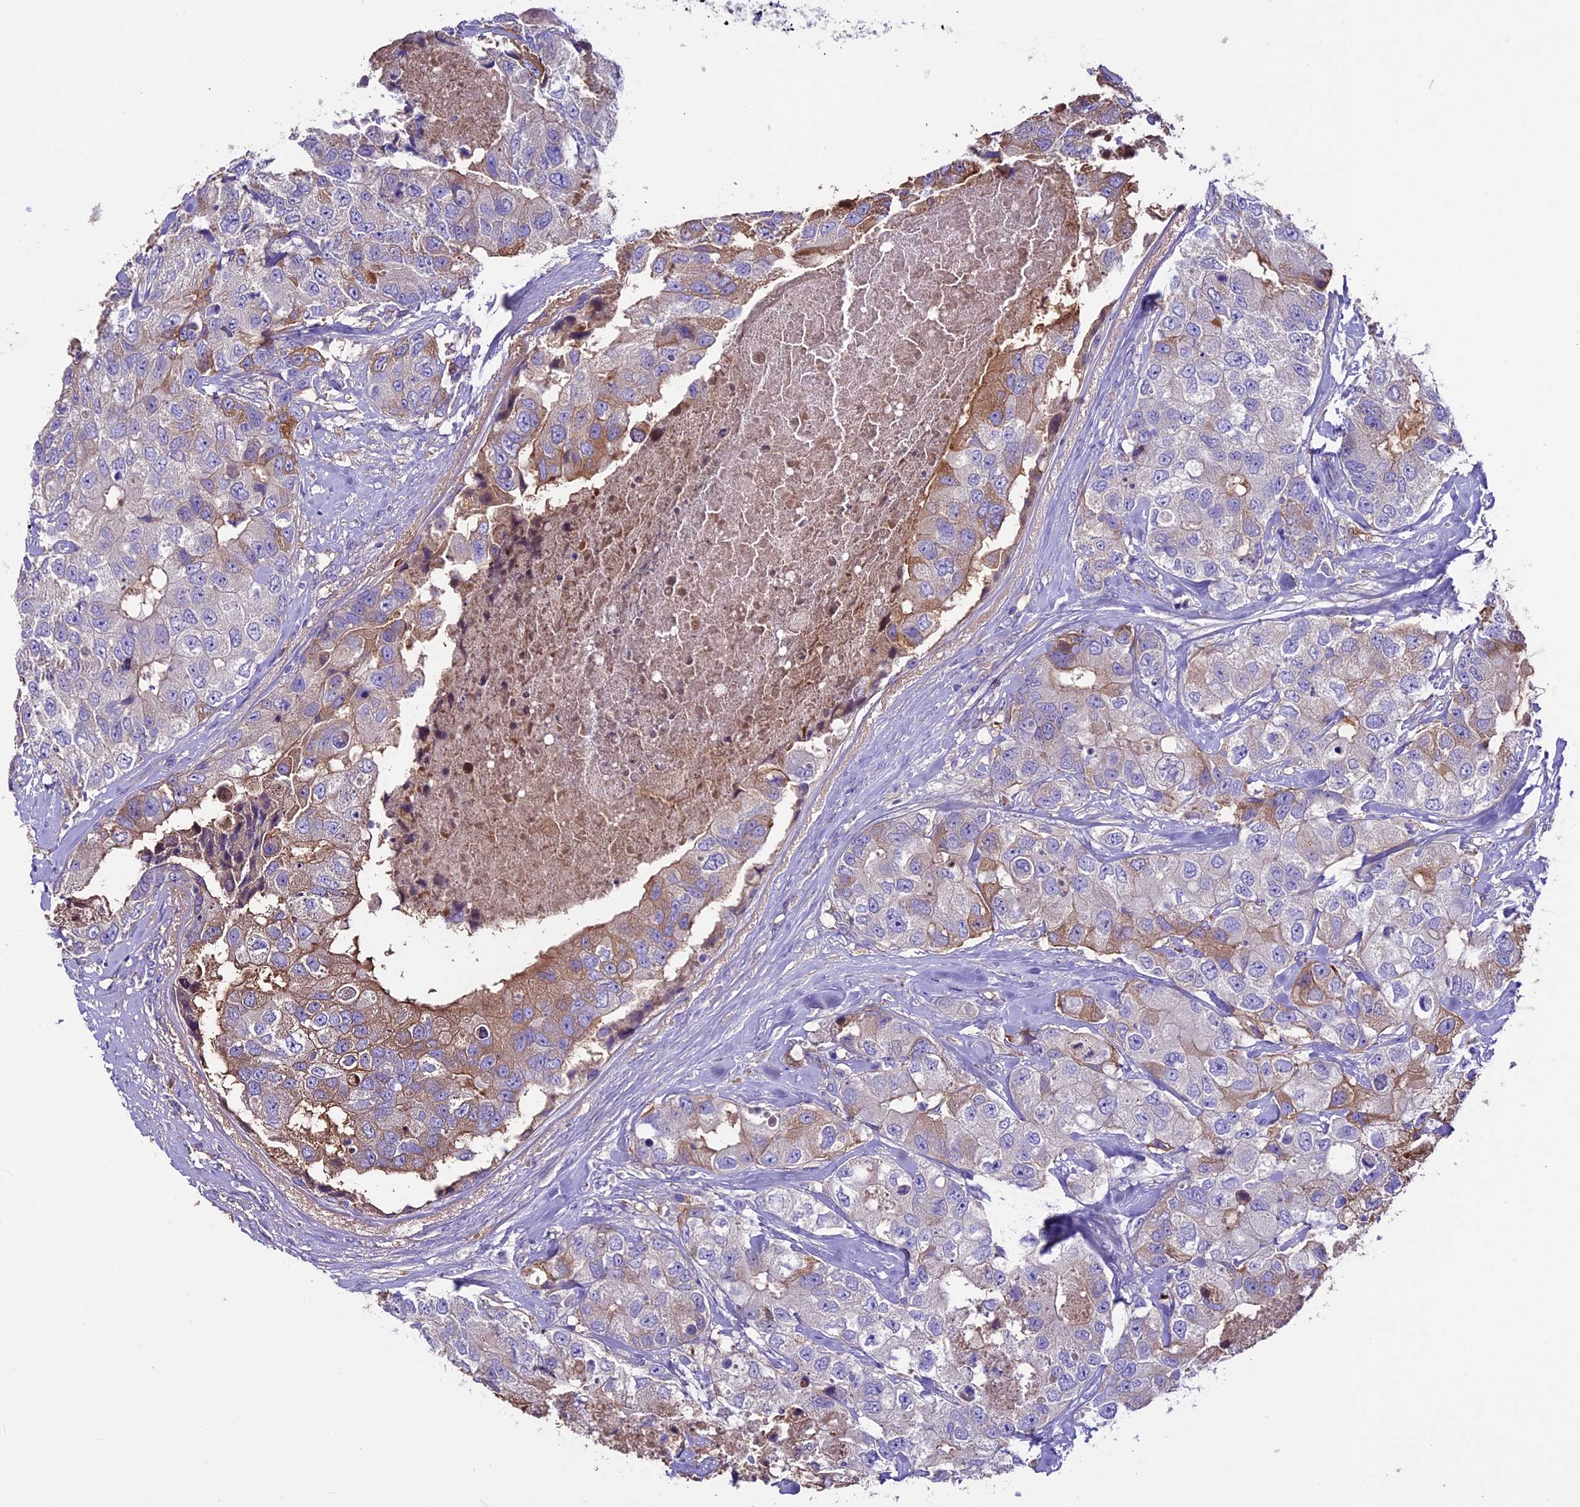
{"staining": {"intensity": "moderate", "quantity": "<25%", "location": "cytoplasmic/membranous"}, "tissue": "breast cancer", "cell_type": "Tumor cells", "image_type": "cancer", "snomed": [{"axis": "morphology", "description": "Duct carcinoma"}, {"axis": "topography", "description": "Breast"}], "caption": "Immunohistochemical staining of human breast cancer exhibits moderate cytoplasmic/membranous protein expression in about <25% of tumor cells. (IHC, brightfield microscopy, high magnification).", "gene": "TCP11L2", "patient": {"sex": "female", "age": 62}}